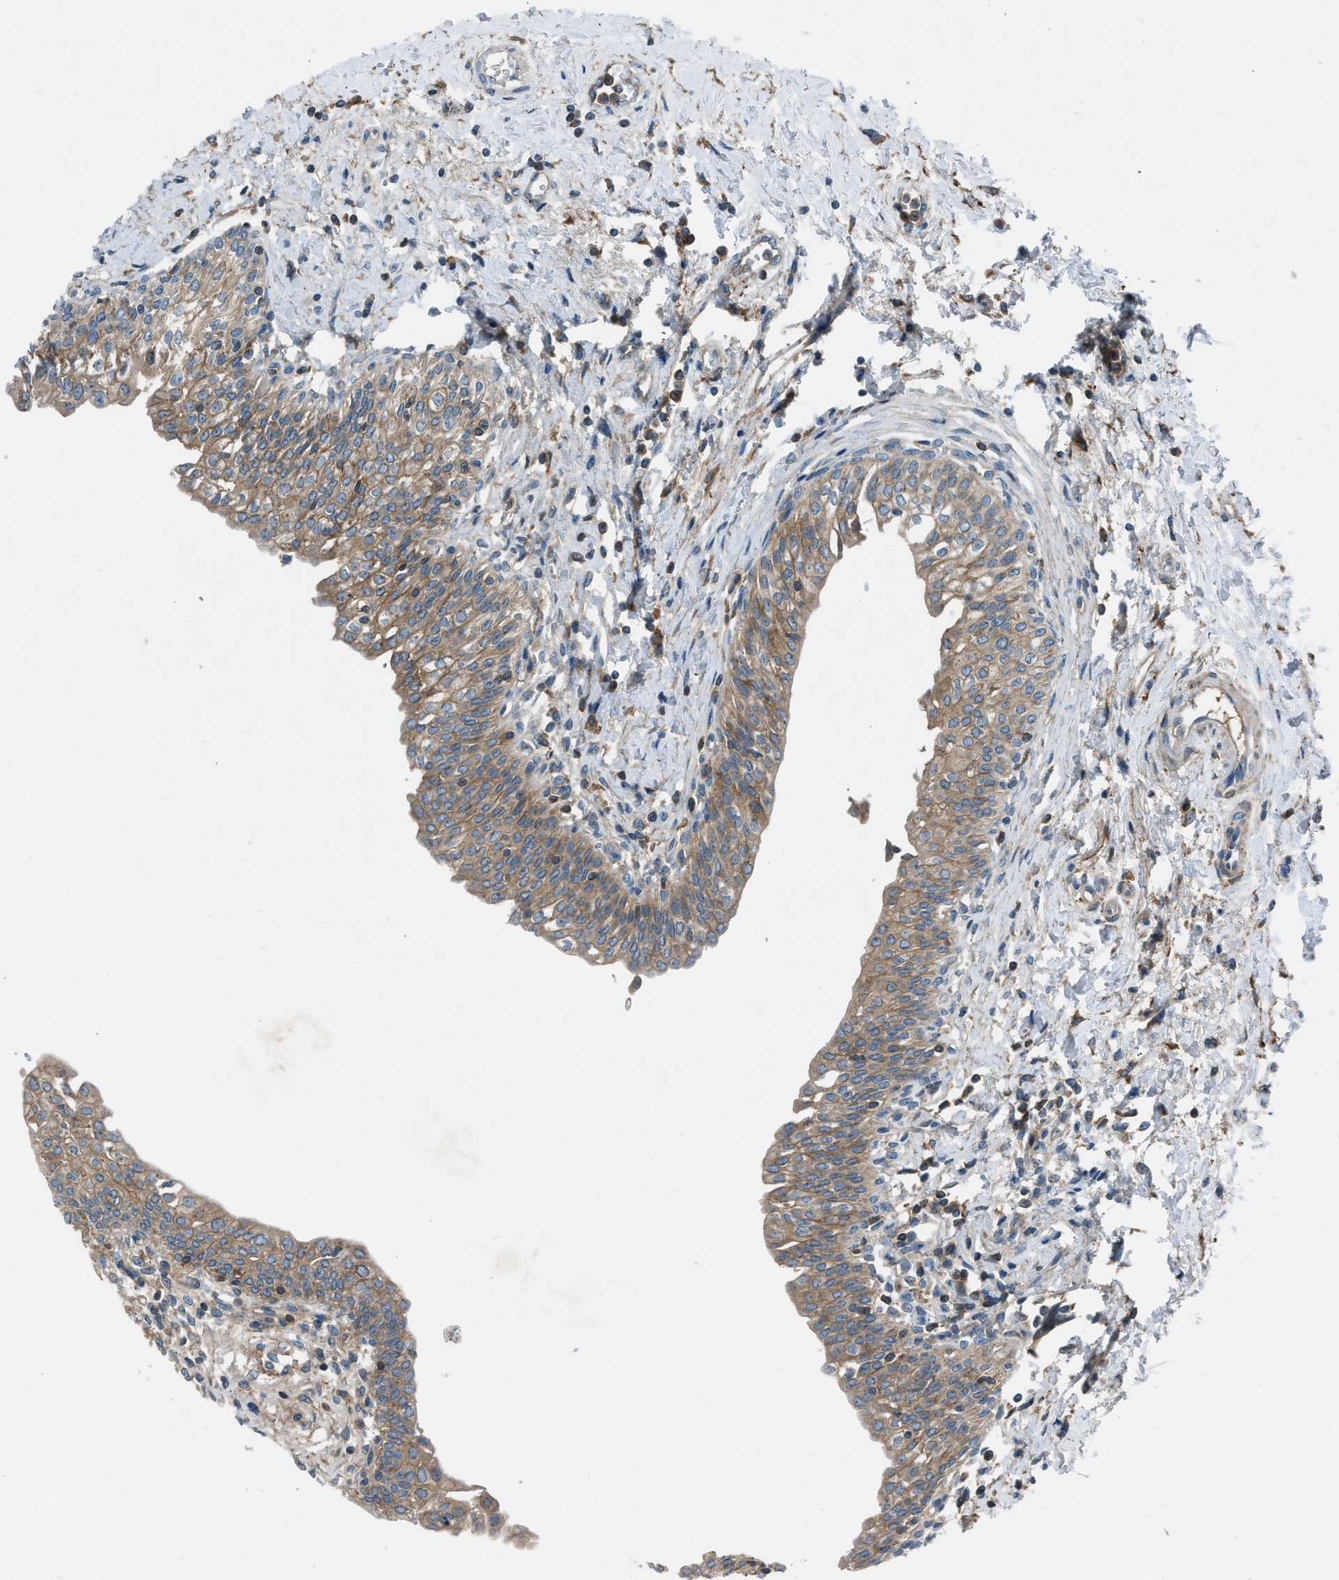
{"staining": {"intensity": "moderate", "quantity": ">75%", "location": "cytoplasmic/membranous"}, "tissue": "urinary bladder", "cell_type": "Urothelial cells", "image_type": "normal", "snomed": [{"axis": "morphology", "description": "Normal tissue, NOS"}, {"axis": "topography", "description": "Urinary bladder"}], "caption": "The immunohistochemical stain labels moderate cytoplasmic/membranous staining in urothelial cells of benign urinary bladder.", "gene": "BMP1", "patient": {"sex": "male", "age": 55}}